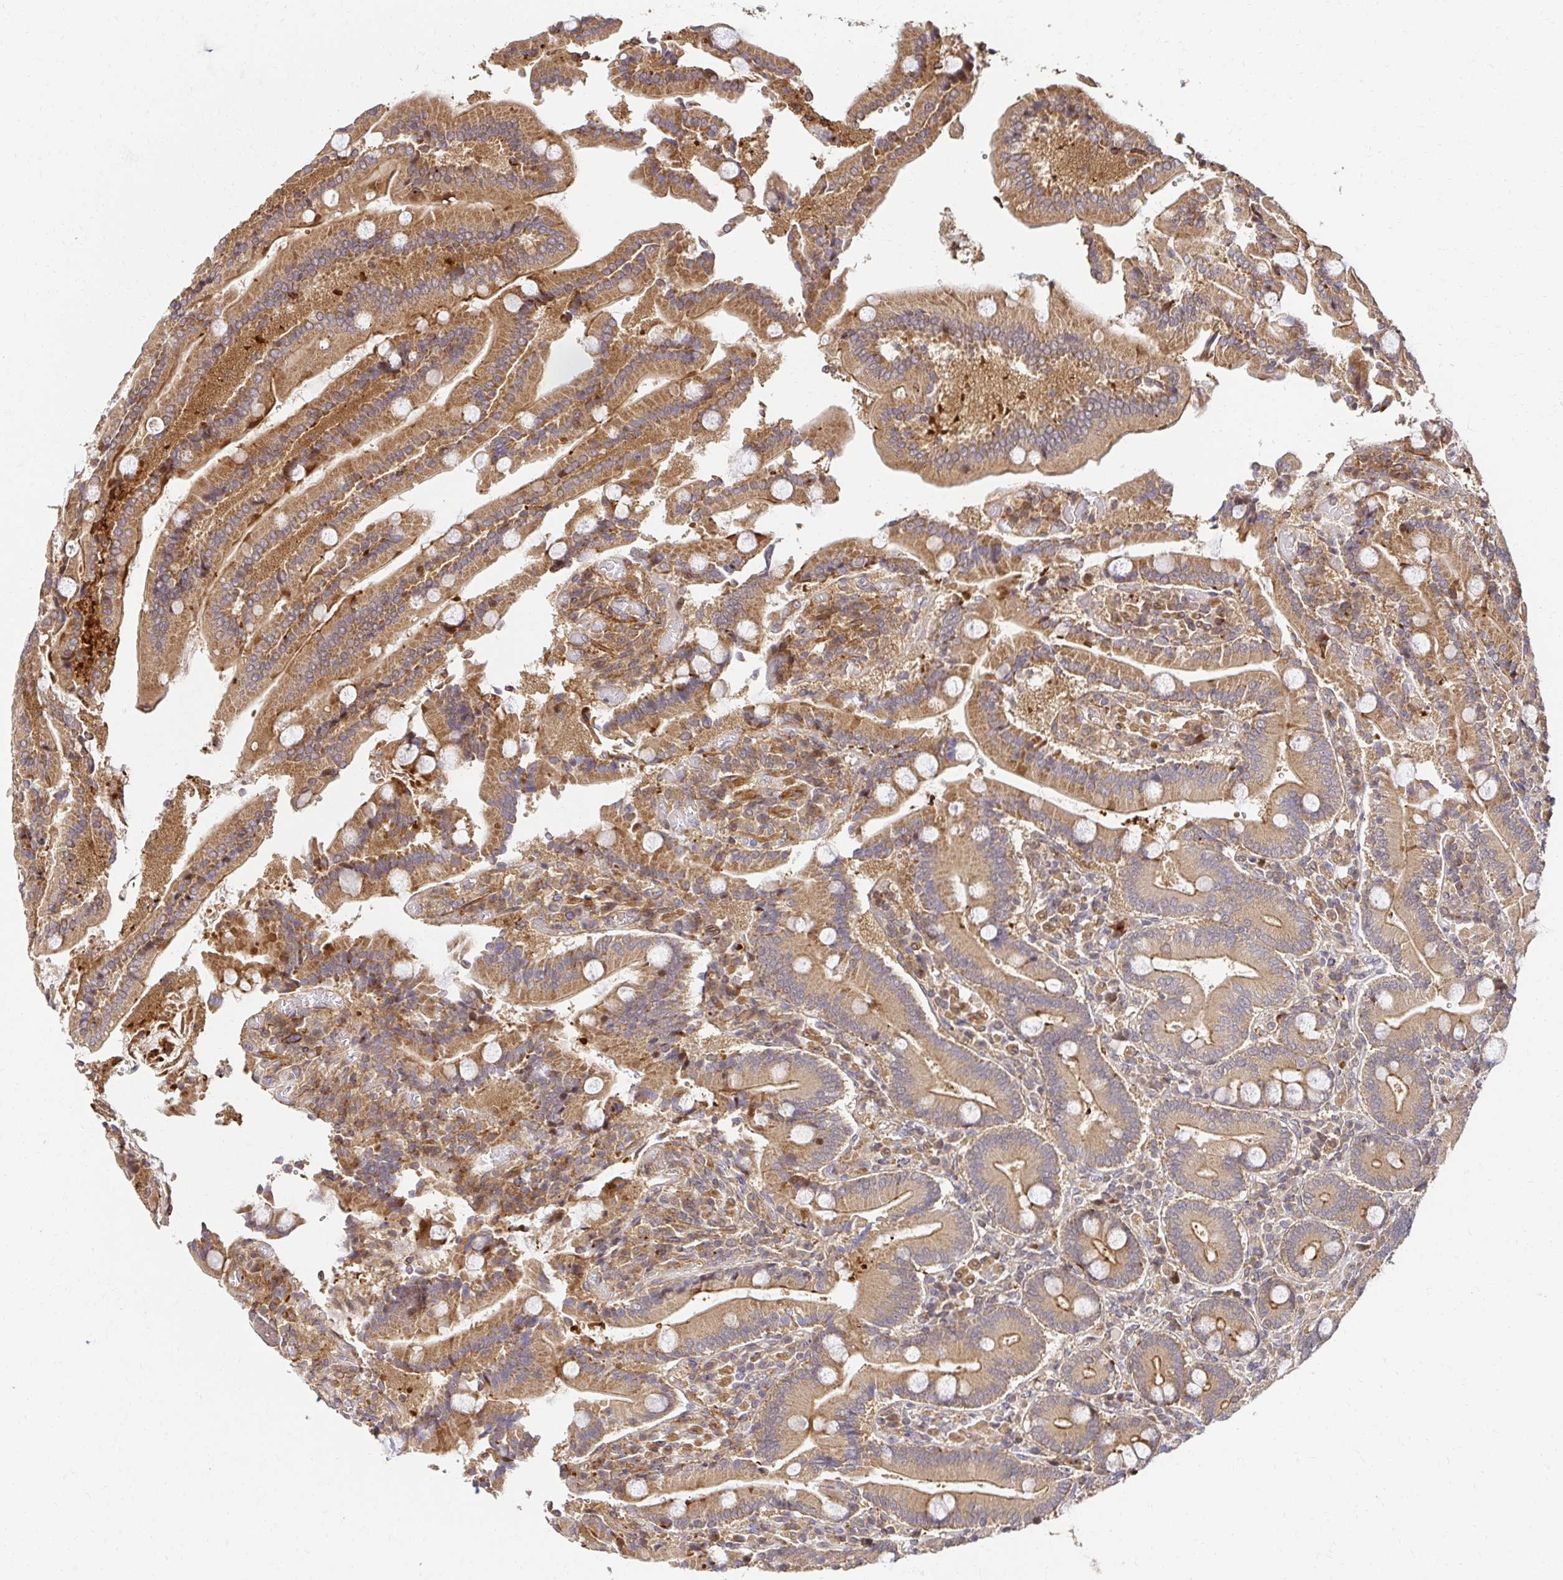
{"staining": {"intensity": "moderate", "quantity": ">75%", "location": "cytoplasmic/membranous"}, "tissue": "duodenum", "cell_type": "Glandular cells", "image_type": "normal", "snomed": [{"axis": "morphology", "description": "Normal tissue, NOS"}, {"axis": "topography", "description": "Duodenum"}], "caption": "Glandular cells exhibit medium levels of moderate cytoplasmic/membranous staining in about >75% of cells in normal human duodenum. (DAB = brown stain, brightfield microscopy at high magnification).", "gene": "PSMA4", "patient": {"sex": "female", "age": 62}}